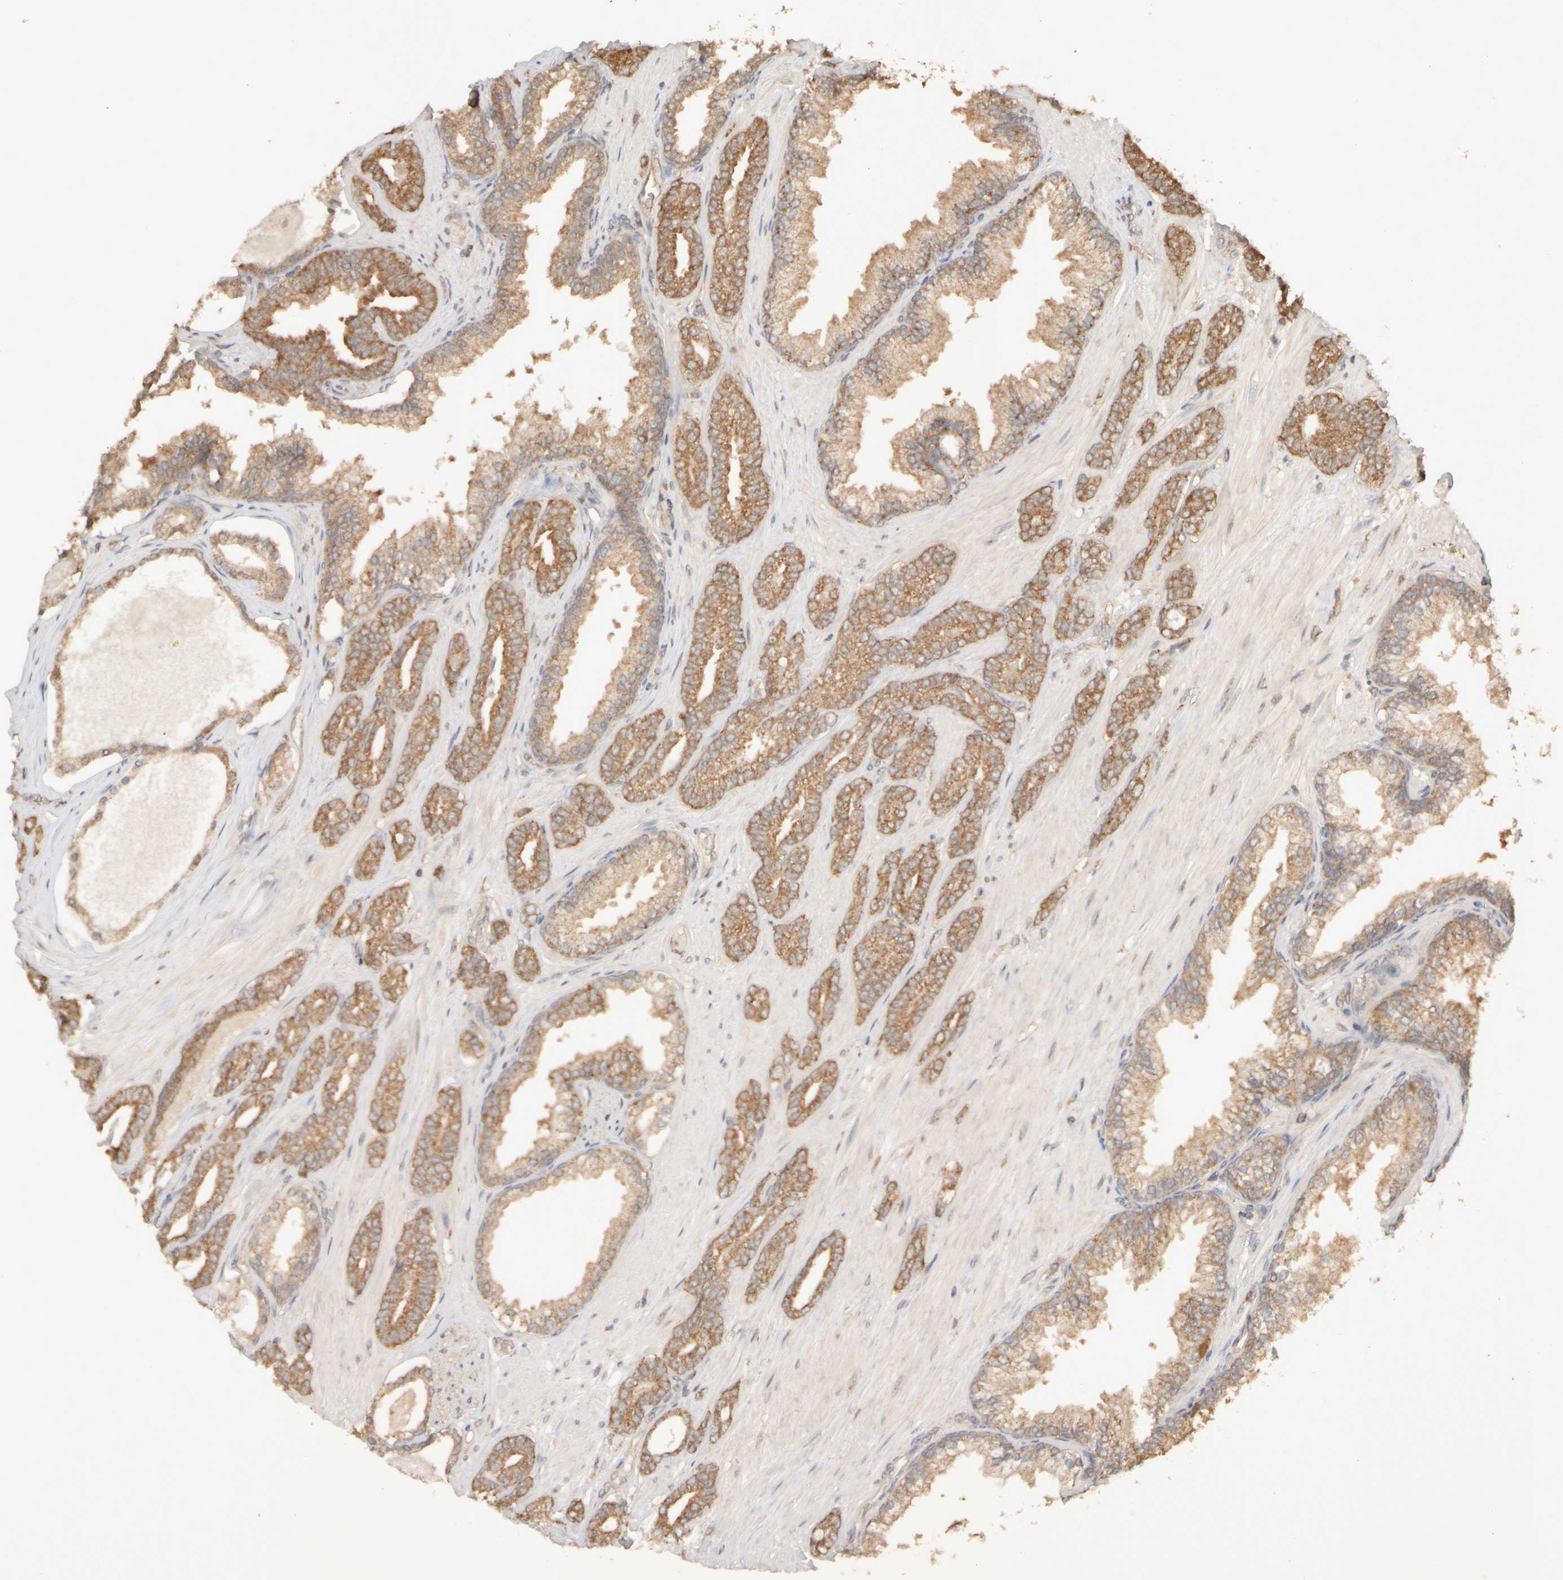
{"staining": {"intensity": "moderate", "quantity": "25%-75%", "location": "cytoplasmic/membranous"}, "tissue": "prostate cancer", "cell_type": "Tumor cells", "image_type": "cancer", "snomed": [{"axis": "morphology", "description": "Adenocarcinoma, Low grade"}, {"axis": "topography", "description": "Prostate"}], "caption": "This photomicrograph exhibits prostate cancer stained with immunohistochemistry (IHC) to label a protein in brown. The cytoplasmic/membranous of tumor cells show moderate positivity for the protein. Nuclei are counter-stained blue.", "gene": "EIF2B3", "patient": {"sex": "male", "age": 71}}